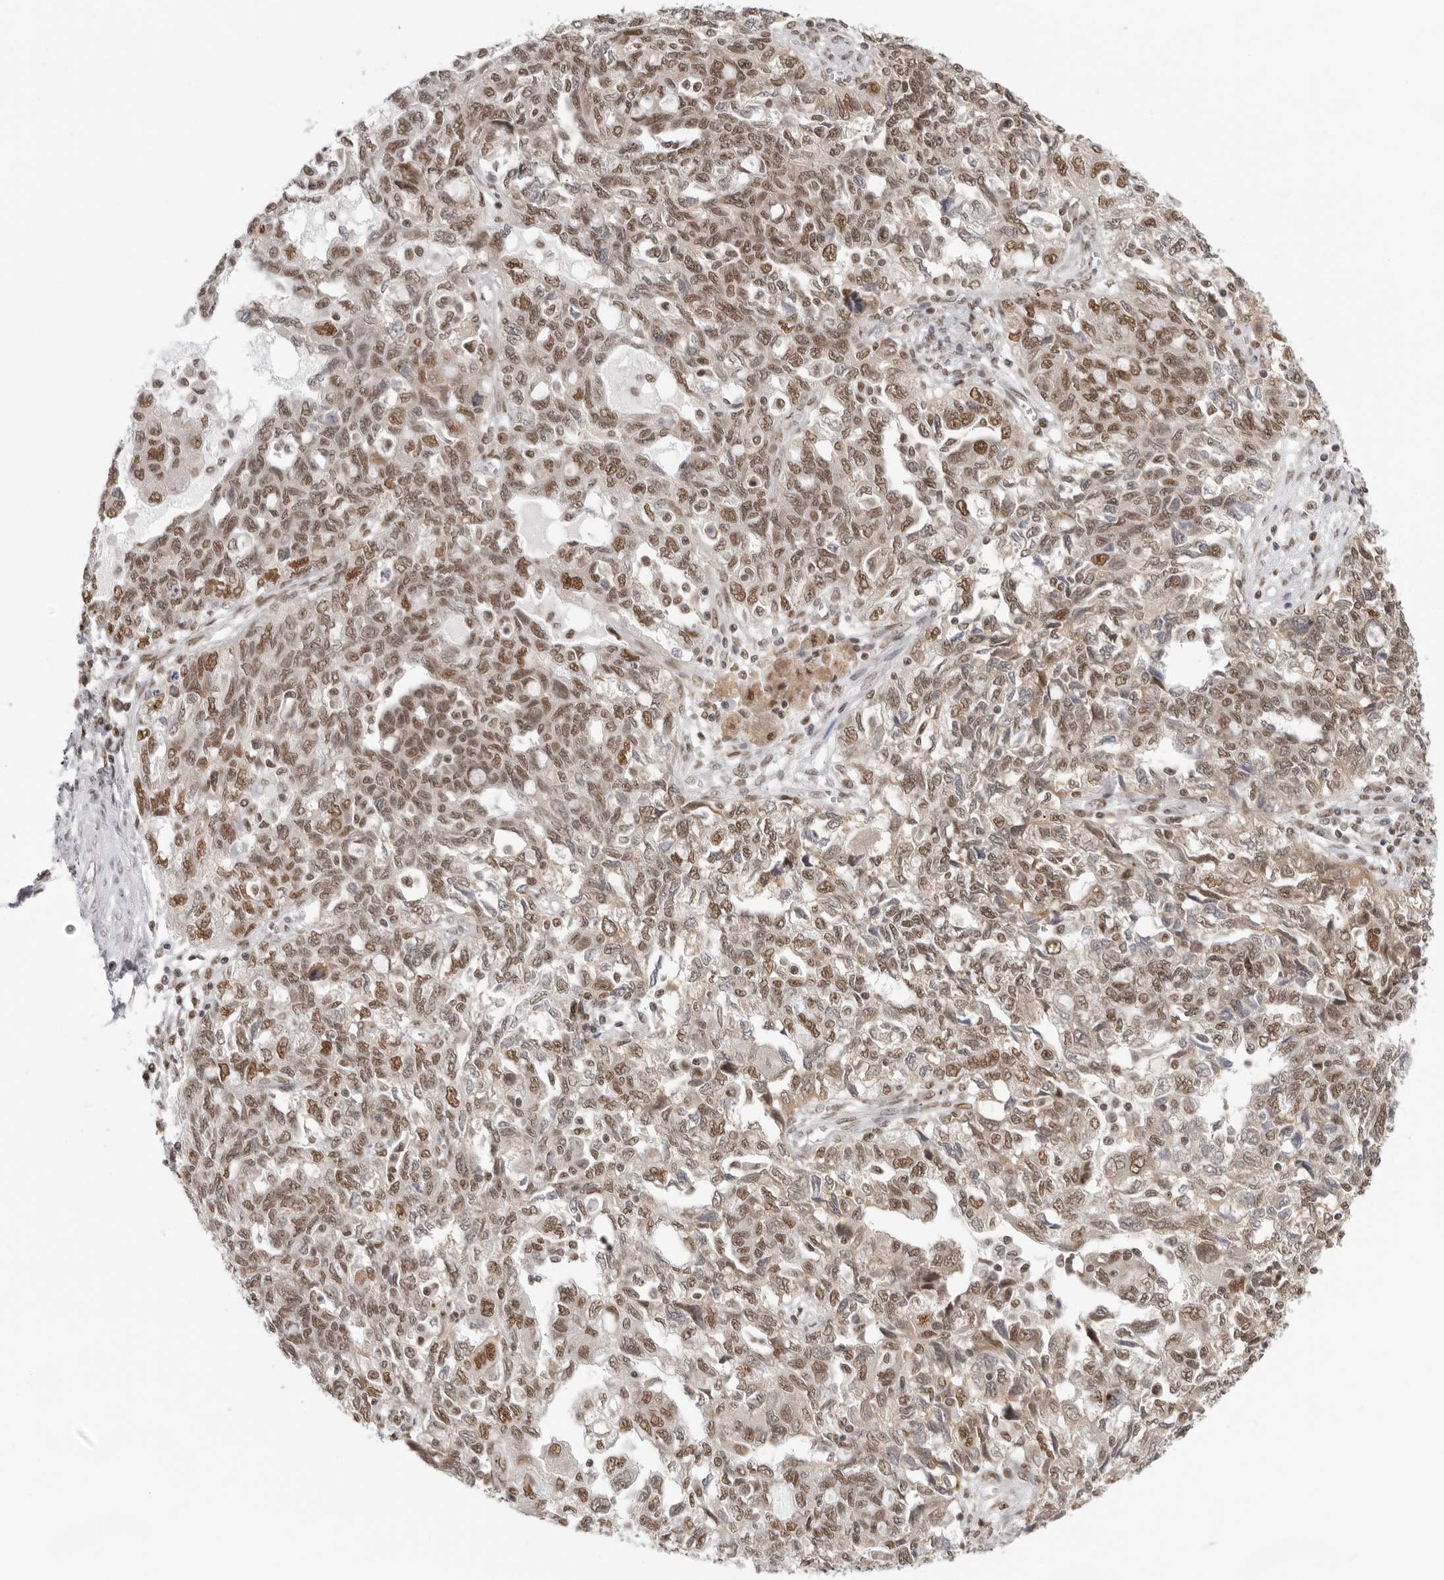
{"staining": {"intensity": "moderate", "quantity": ">75%", "location": "nuclear"}, "tissue": "ovarian cancer", "cell_type": "Tumor cells", "image_type": "cancer", "snomed": [{"axis": "morphology", "description": "Carcinoma, NOS"}, {"axis": "morphology", "description": "Cystadenocarcinoma, serous, NOS"}, {"axis": "topography", "description": "Ovary"}], "caption": "Immunohistochemistry (DAB) staining of ovarian cancer (serous cystadenocarcinoma) shows moderate nuclear protein expression in approximately >75% of tumor cells.", "gene": "RPA2", "patient": {"sex": "female", "age": 69}}